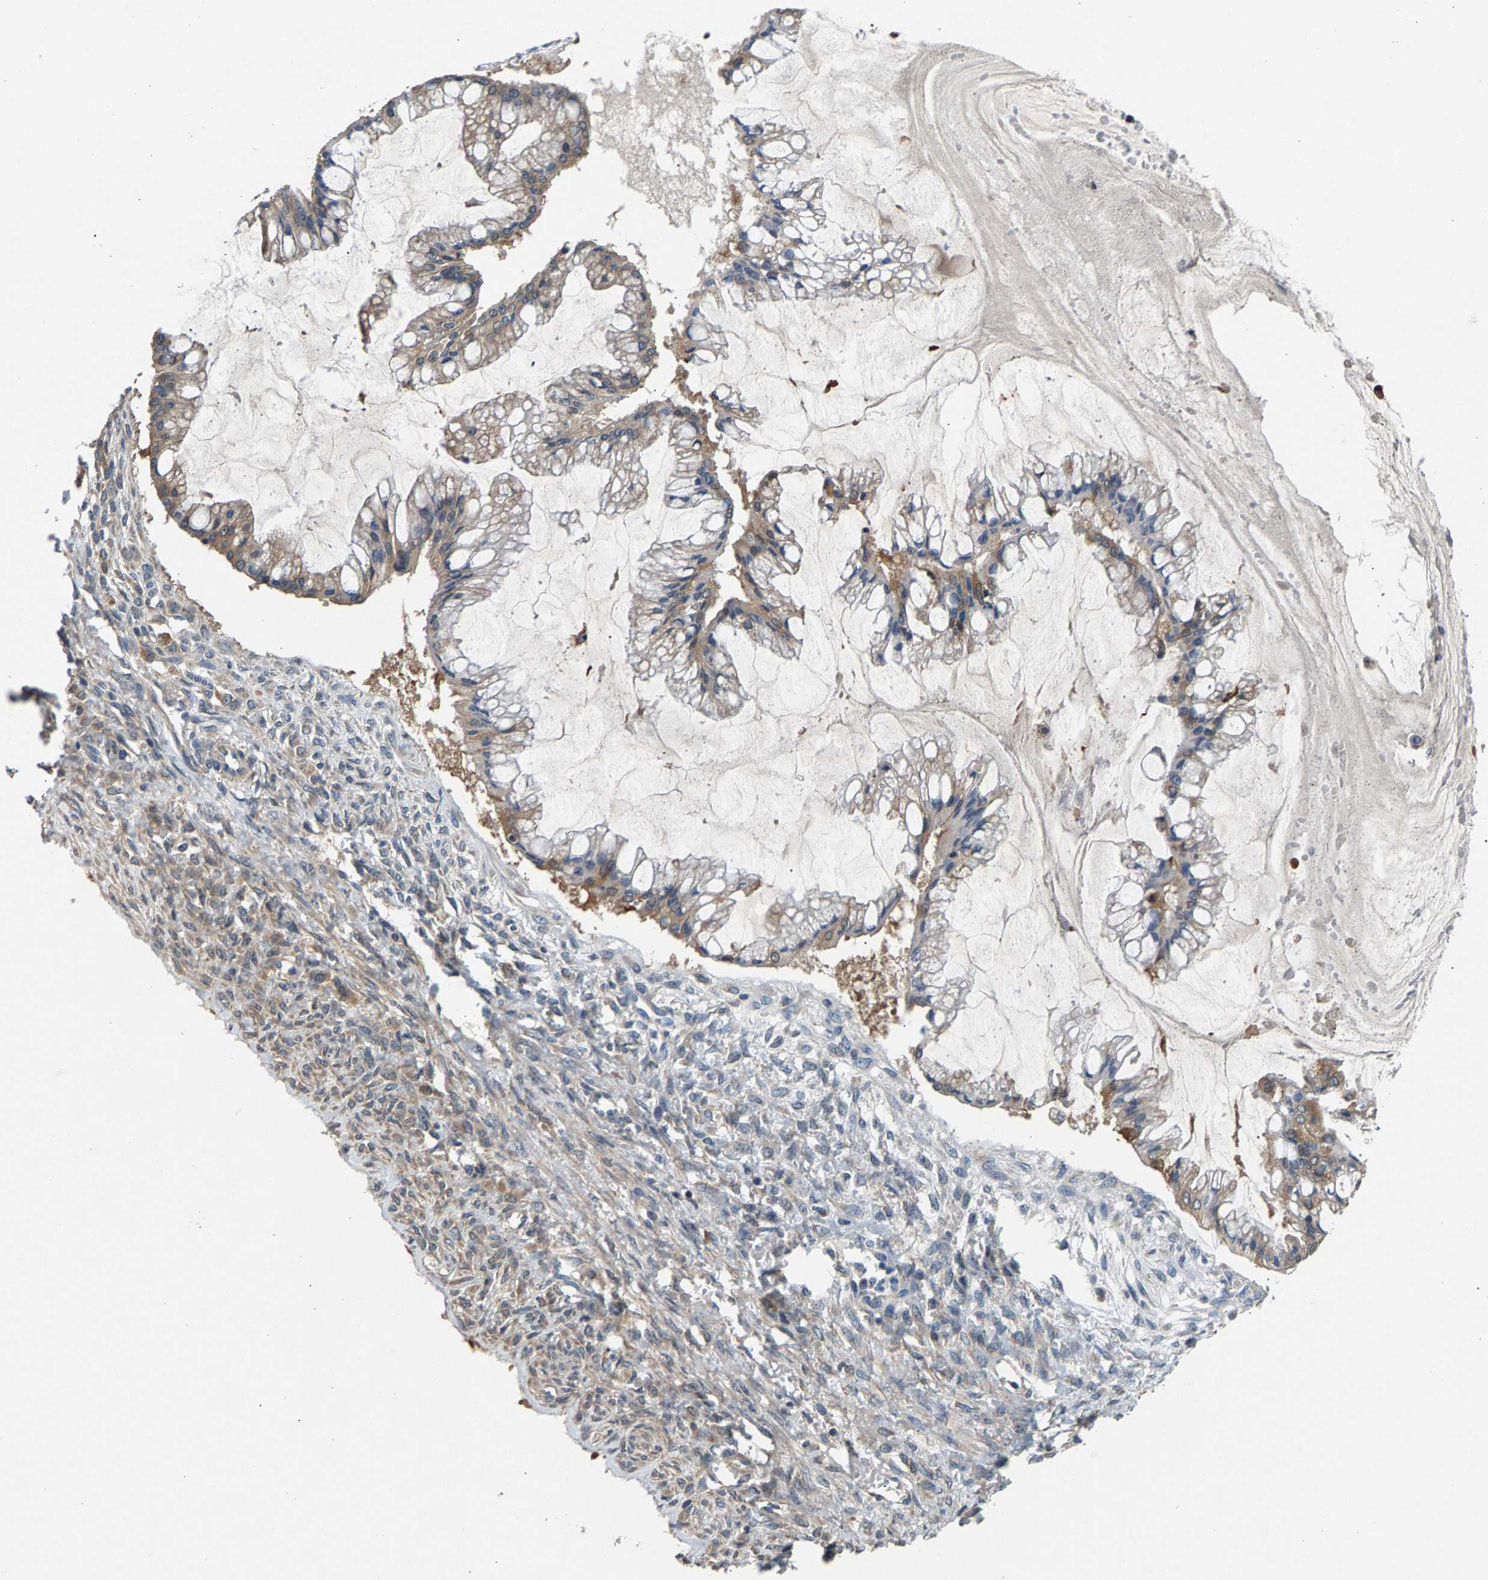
{"staining": {"intensity": "moderate", "quantity": ">75%", "location": "cytoplasmic/membranous"}, "tissue": "ovarian cancer", "cell_type": "Tumor cells", "image_type": "cancer", "snomed": [{"axis": "morphology", "description": "Cystadenocarcinoma, mucinous, NOS"}, {"axis": "topography", "description": "Ovary"}], "caption": "A photomicrograph of ovarian cancer (mucinous cystadenocarcinoma) stained for a protein displays moderate cytoplasmic/membranous brown staining in tumor cells.", "gene": "NT5C", "patient": {"sex": "female", "age": 73}}